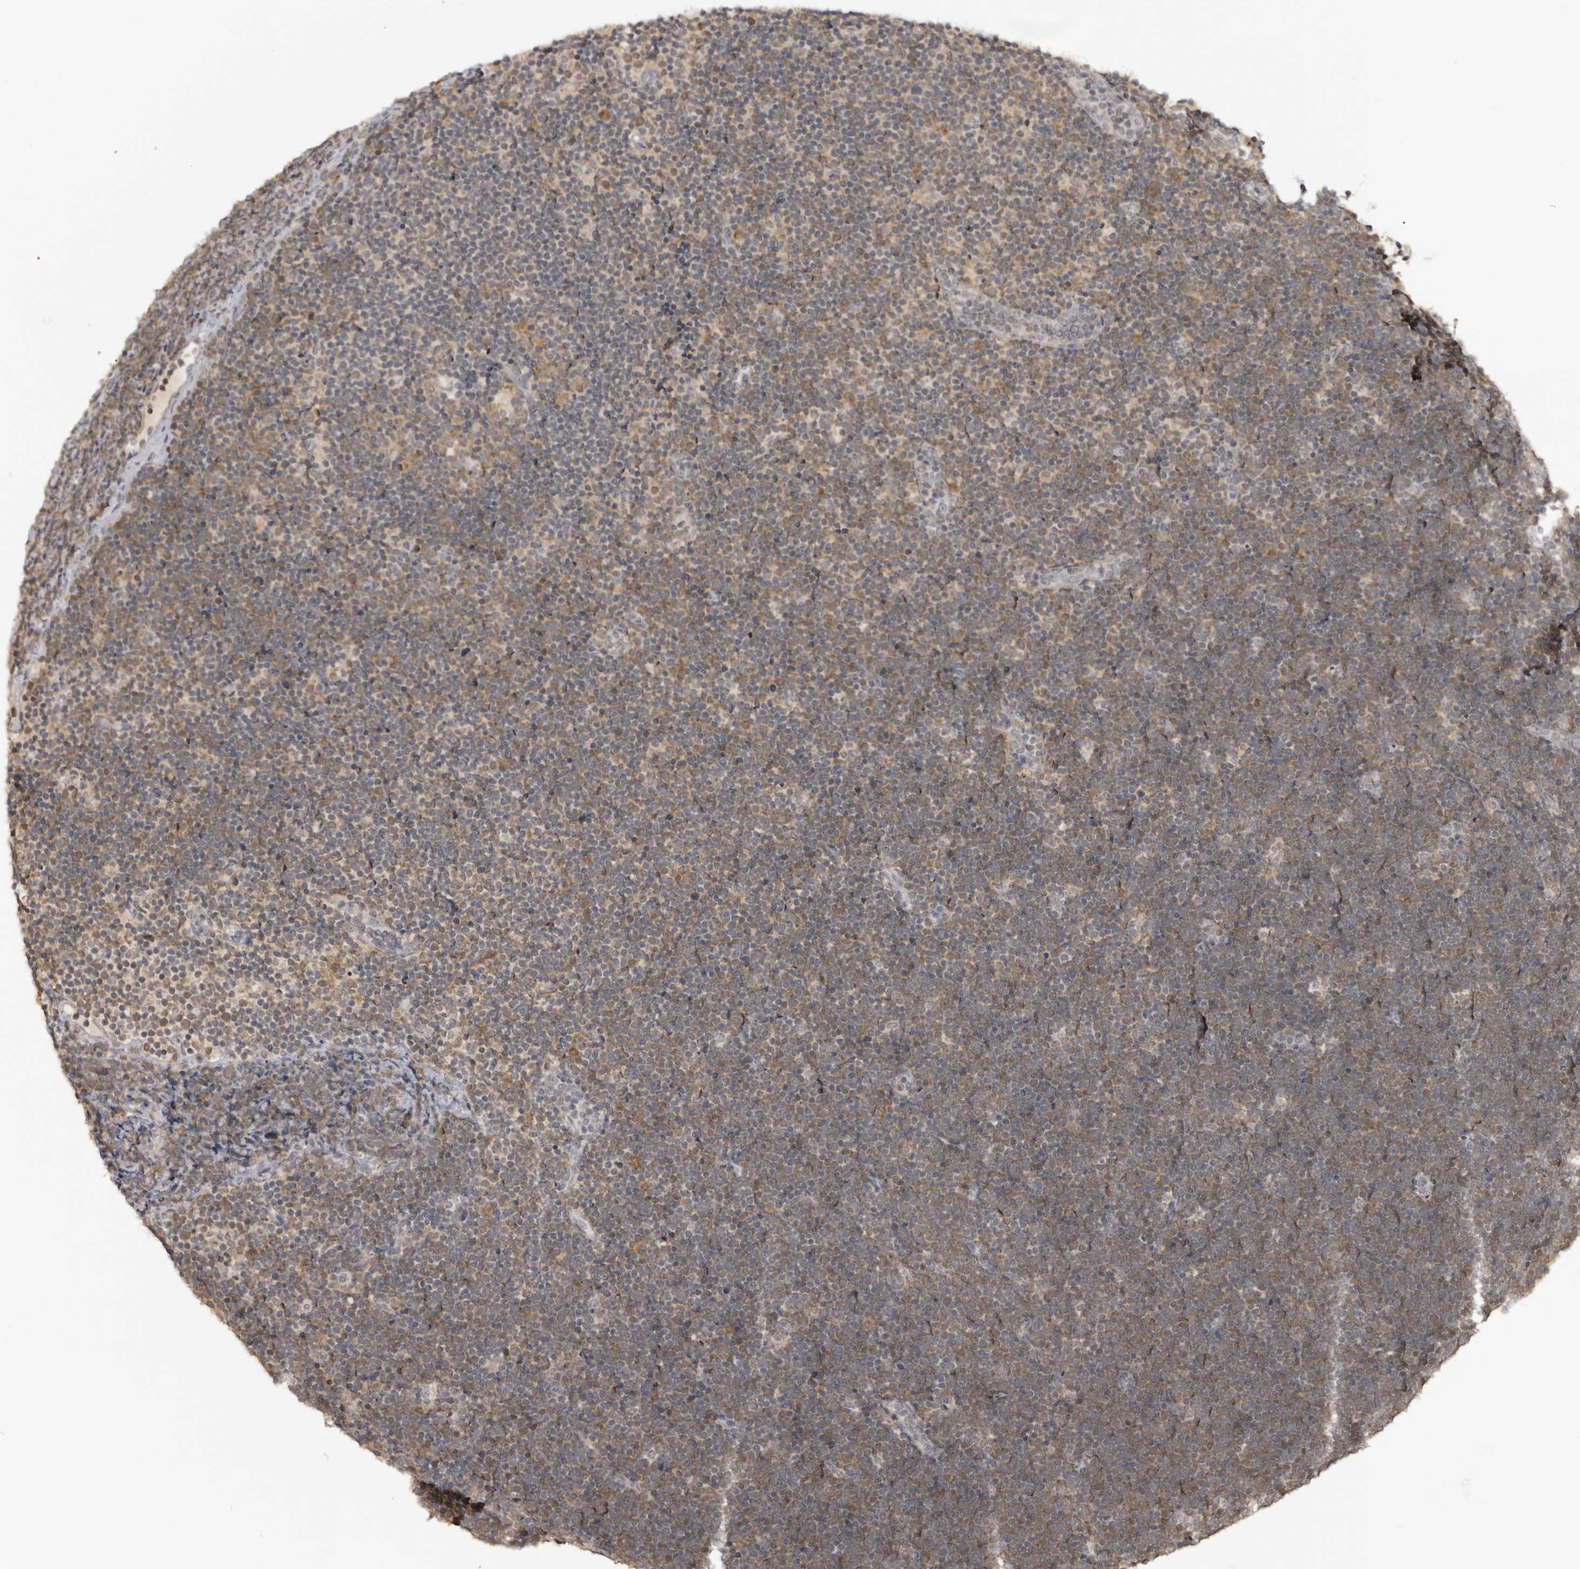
{"staining": {"intensity": "moderate", "quantity": "<25%", "location": "cytoplasmic/membranous"}, "tissue": "lymphoma", "cell_type": "Tumor cells", "image_type": "cancer", "snomed": [{"axis": "morphology", "description": "Malignant lymphoma, non-Hodgkin's type, High grade"}, {"axis": "topography", "description": "Lymph node"}], "caption": "Human high-grade malignant lymphoma, non-Hodgkin's type stained with a protein marker exhibits moderate staining in tumor cells.", "gene": "PDCL3", "patient": {"sex": "male", "age": 13}}